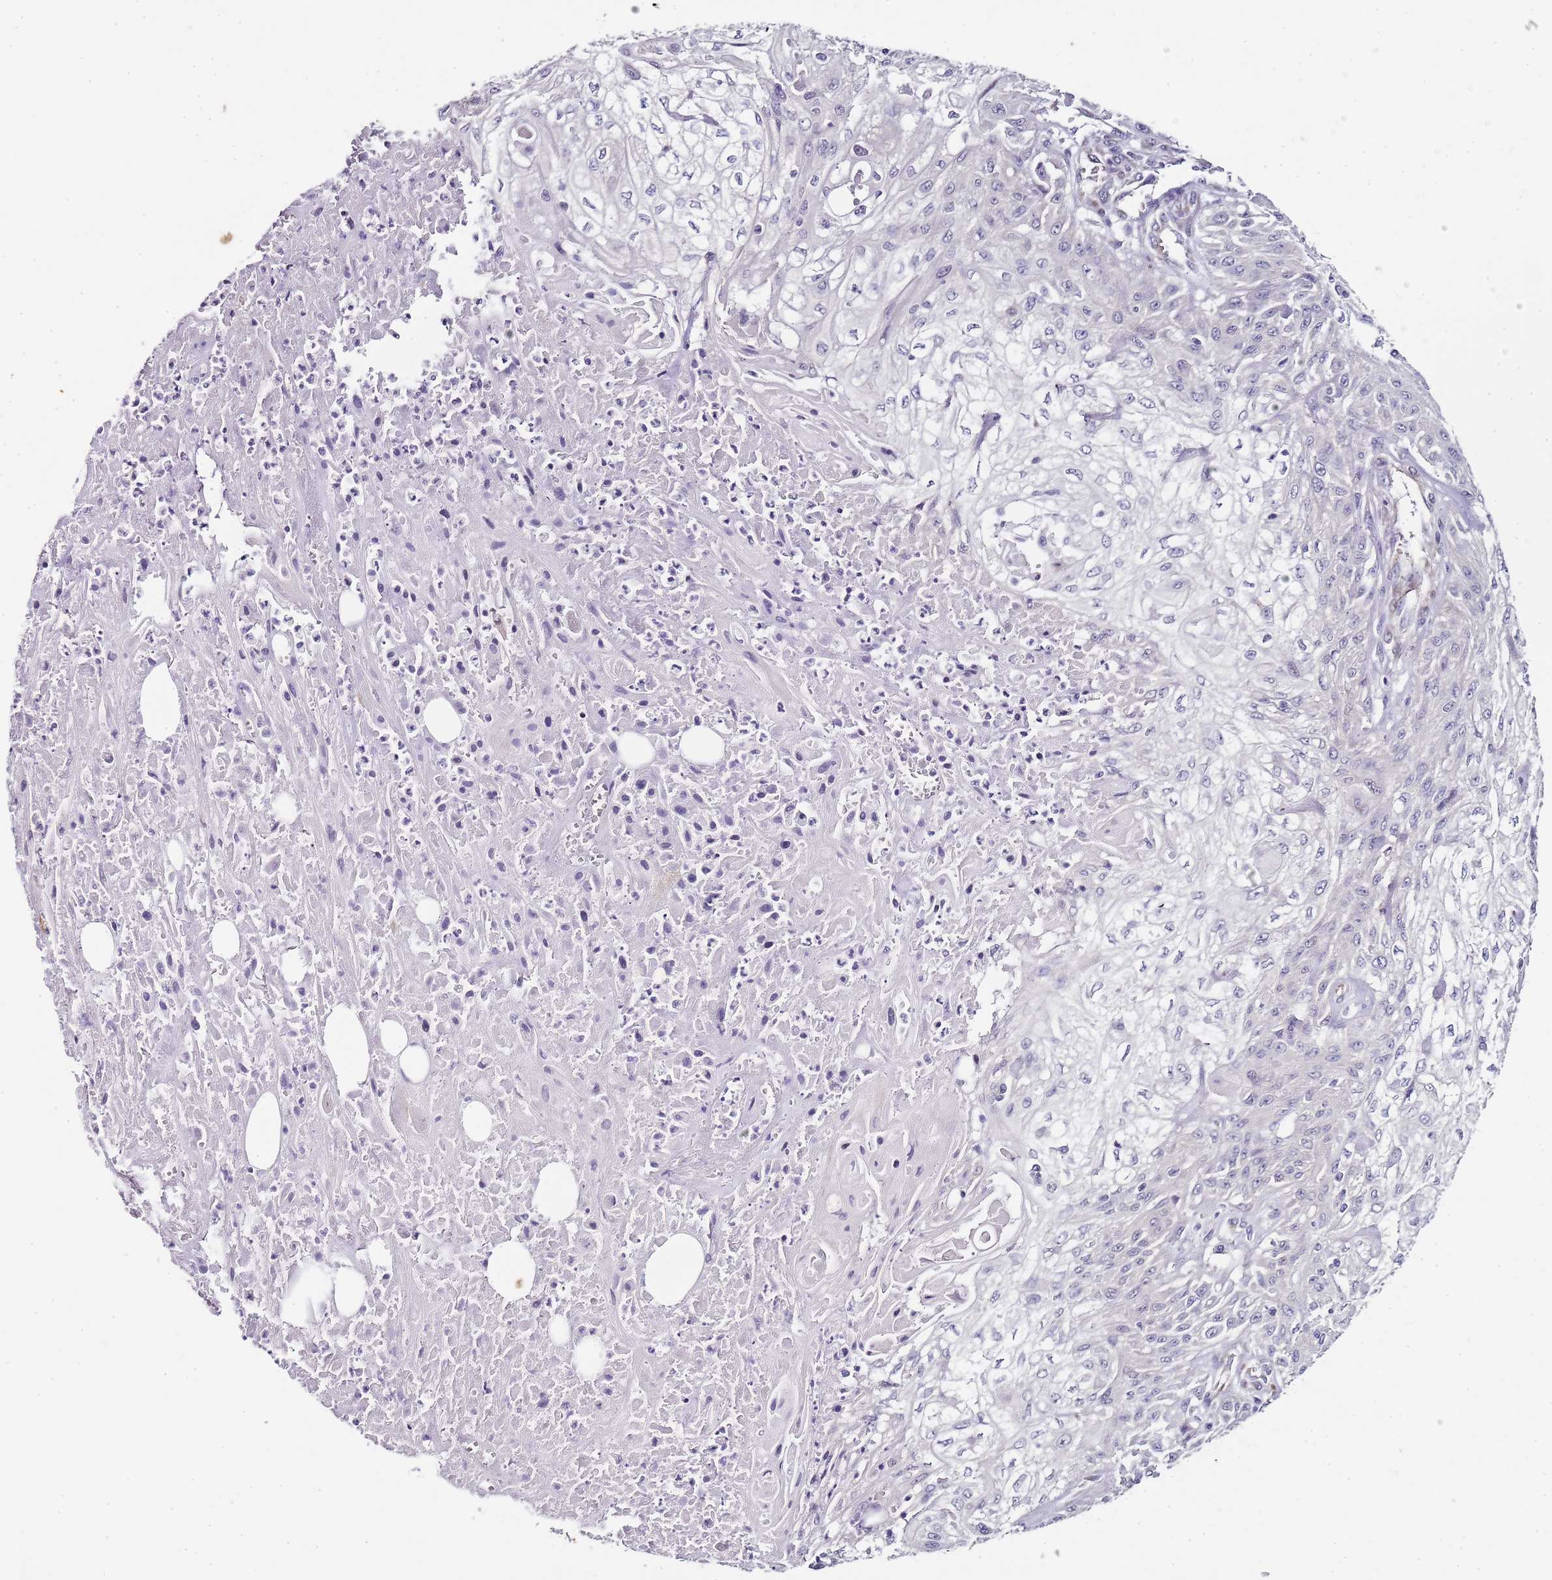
{"staining": {"intensity": "negative", "quantity": "none", "location": "none"}, "tissue": "skin cancer", "cell_type": "Tumor cells", "image_type": "cancer", "snomed": [{"axis": "morphology", "description": "Squamous cell carcinoma, NOS"}, {"axis": "morphology", "description": "Squamous cell carcinoma, metastatic, NOS"}, {"axis": "topography", "description": "Skin"}, {"axis": "topography", "description": "Lymph node"}], "caption": "A high-resolution micrograph shows immunohistochemistry (IHC) staining of skin cancer (squamous cell carcinoma), which demonstrates no significant positivity in tumor cells.", "gene": "TBC1D9", "patient": {"sex": "male", "age": 75}}